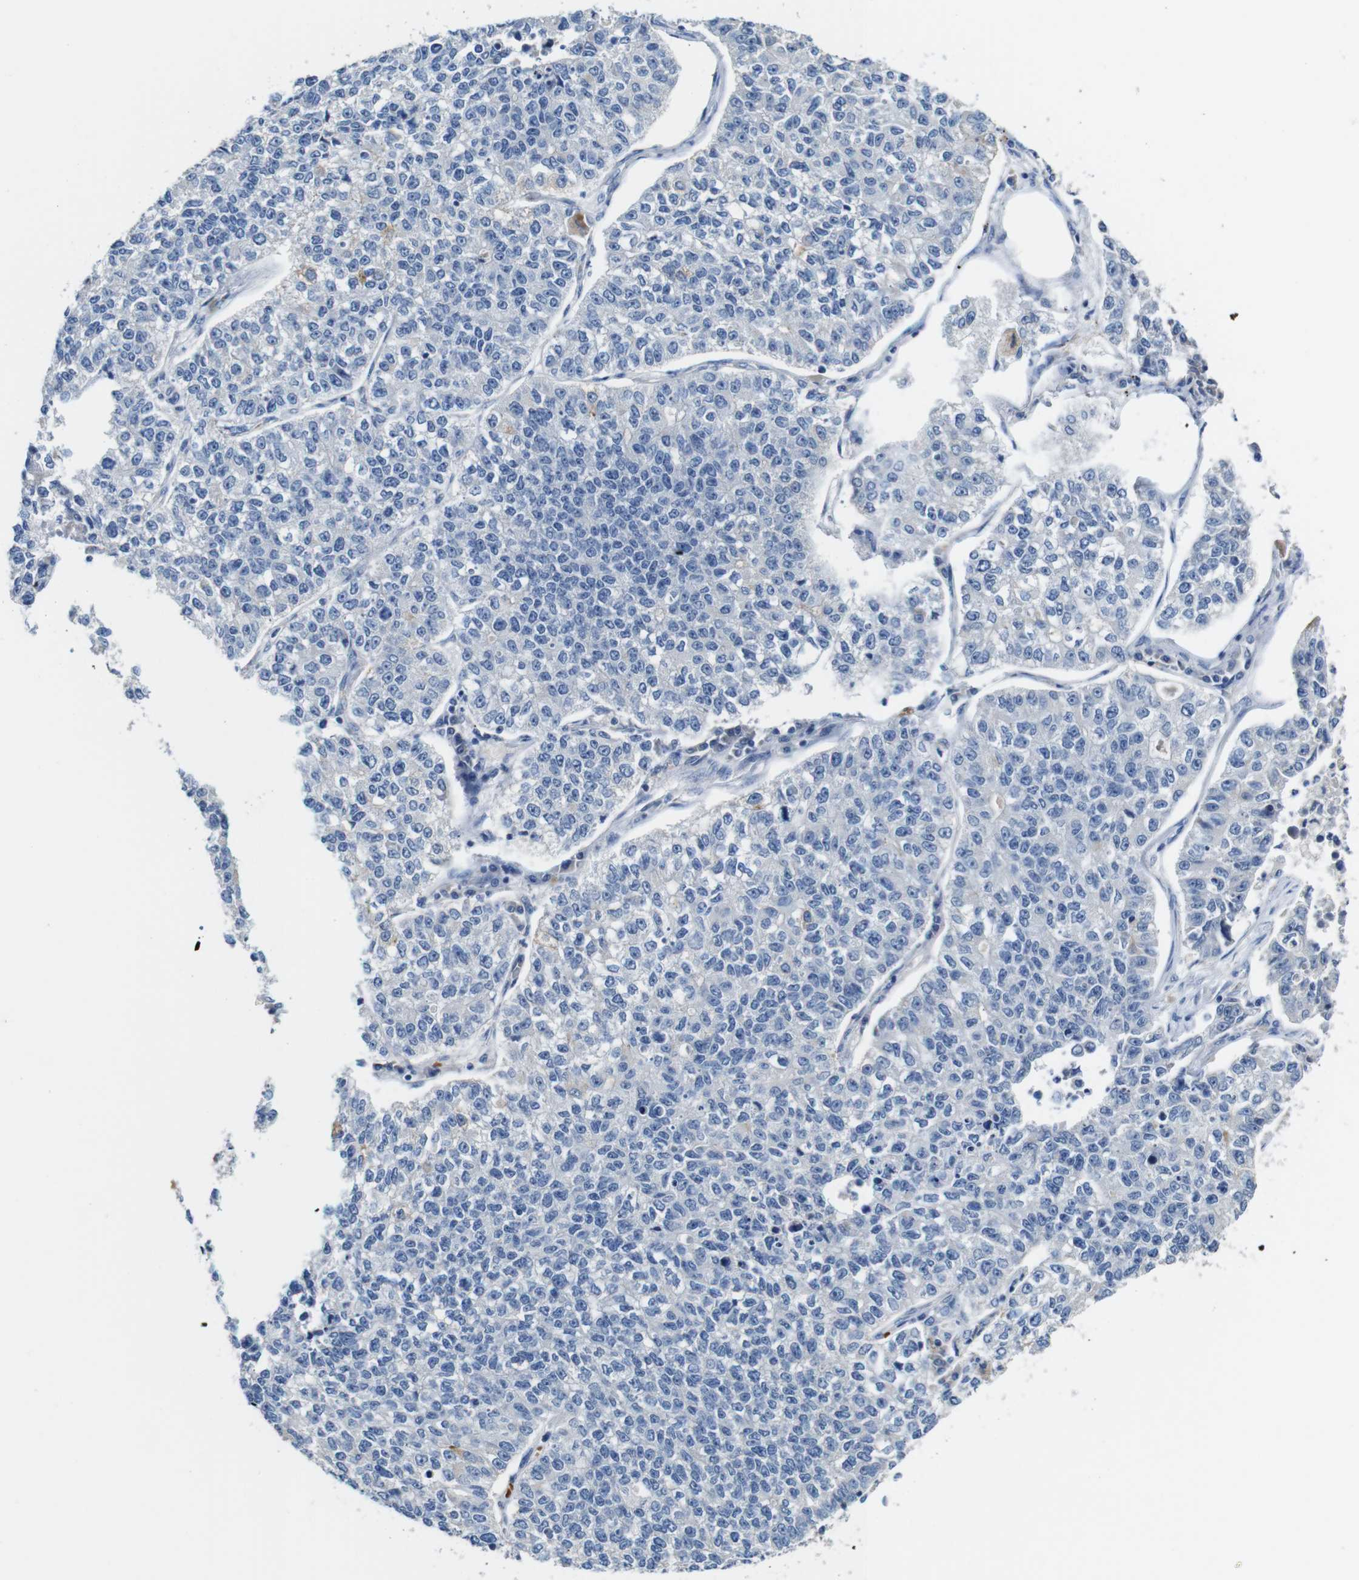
{"staining": {"intensity": "negative", "quantity": "none", "location": "none"}, "tissue": "lung cancer", "cell_type": "Tumor cells", "image_type": "cancer", "snomed": [{"axis": "morphology", "description": "Adenocarcinoma, NOS"}, {"axis": "topography", "description": "Lung"}], "caption": "A high-resolution histopathology image shows immunohistochemistry (IHC) staining of lung cancer (adenocarcinoma), which demonstrates no significant staining in tumor cells. (Immunohistochemistry, brightfield microscopy, high magnification).", "gene": "IGSF8", "patient": {"sex": "male", "age": 49}}